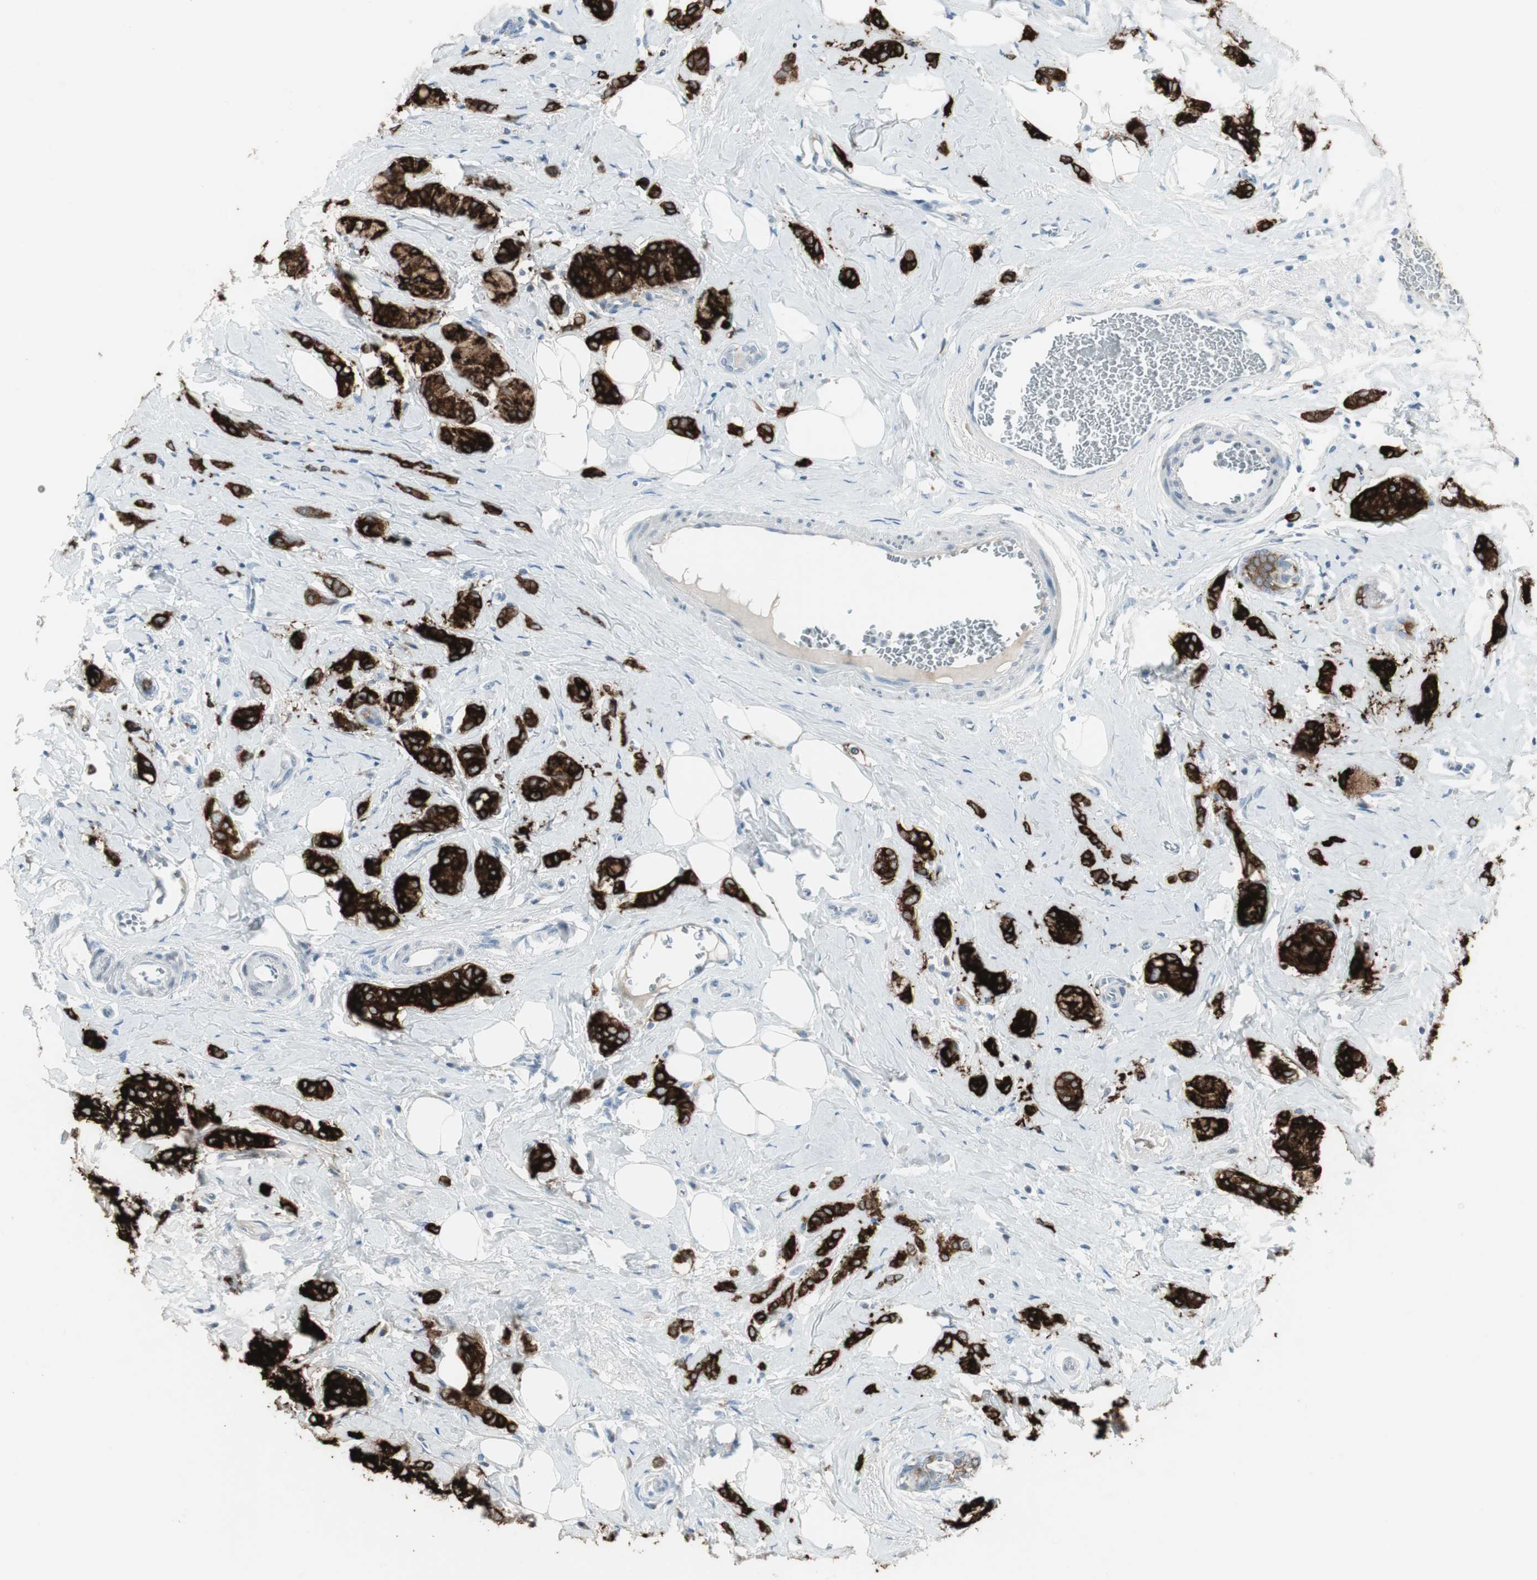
{"staining": {"intensity": "strong", "quantity": ">75%", "location": "cytoplasmic/membranous"}, "tissue": "breast cancer", "cell_type": "Tumor cells", "image_type": "cancer", "snomed": [{"axis": "morphology", "description": "Lobular carcinoma"}, {"axis": "topography", "description": "Breast"}], "caption": "Human breast cancer stained for a protein (brown) displays strong cytoplasmic/membranous positive expression in about >75% of tumor cells.", "gene": "AGR2", "patient": {"sex": "female", "age": 60}}